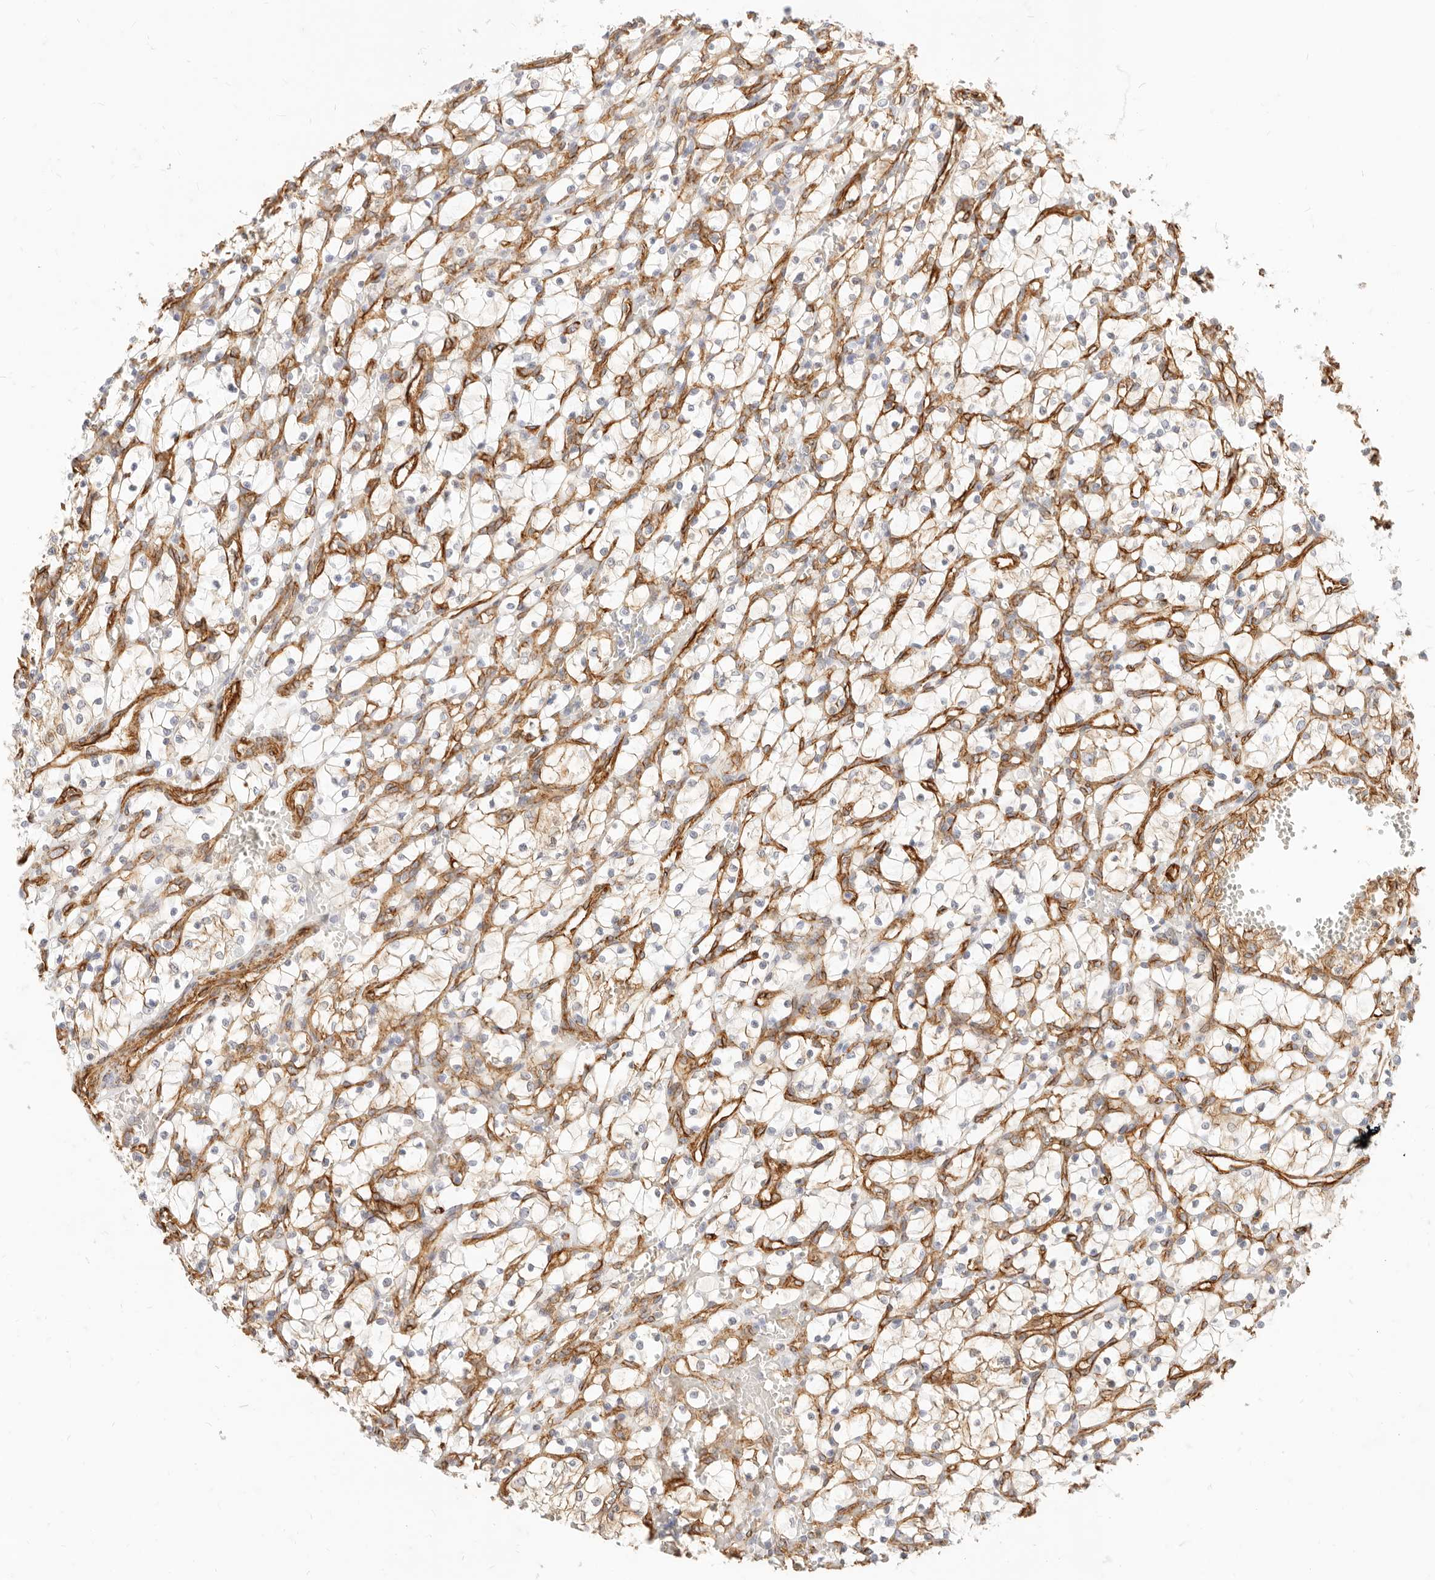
{"staining": {"intensity": "moderate", "quantity": "<25%", "location": "cytoplasmic/membranous"}, "tissue": "renal cancer", "cell_type": "Tumor cells", "image_type": "cancer", "snomed": [{"axis": "morphology", "description": "Adenocarcinoma, NOS"}, {"axis": "topography", "description": "Kidney"}], "caption": "Immunohistochemistry (IHC) image of human renal cancer stained for a protein (brown), which shows low levels of moderate cytoplasmic/membranous expression in about <25% of tumor cells.", "gene": "NUS1", "patient": {"sex": "female", "age": 69}}